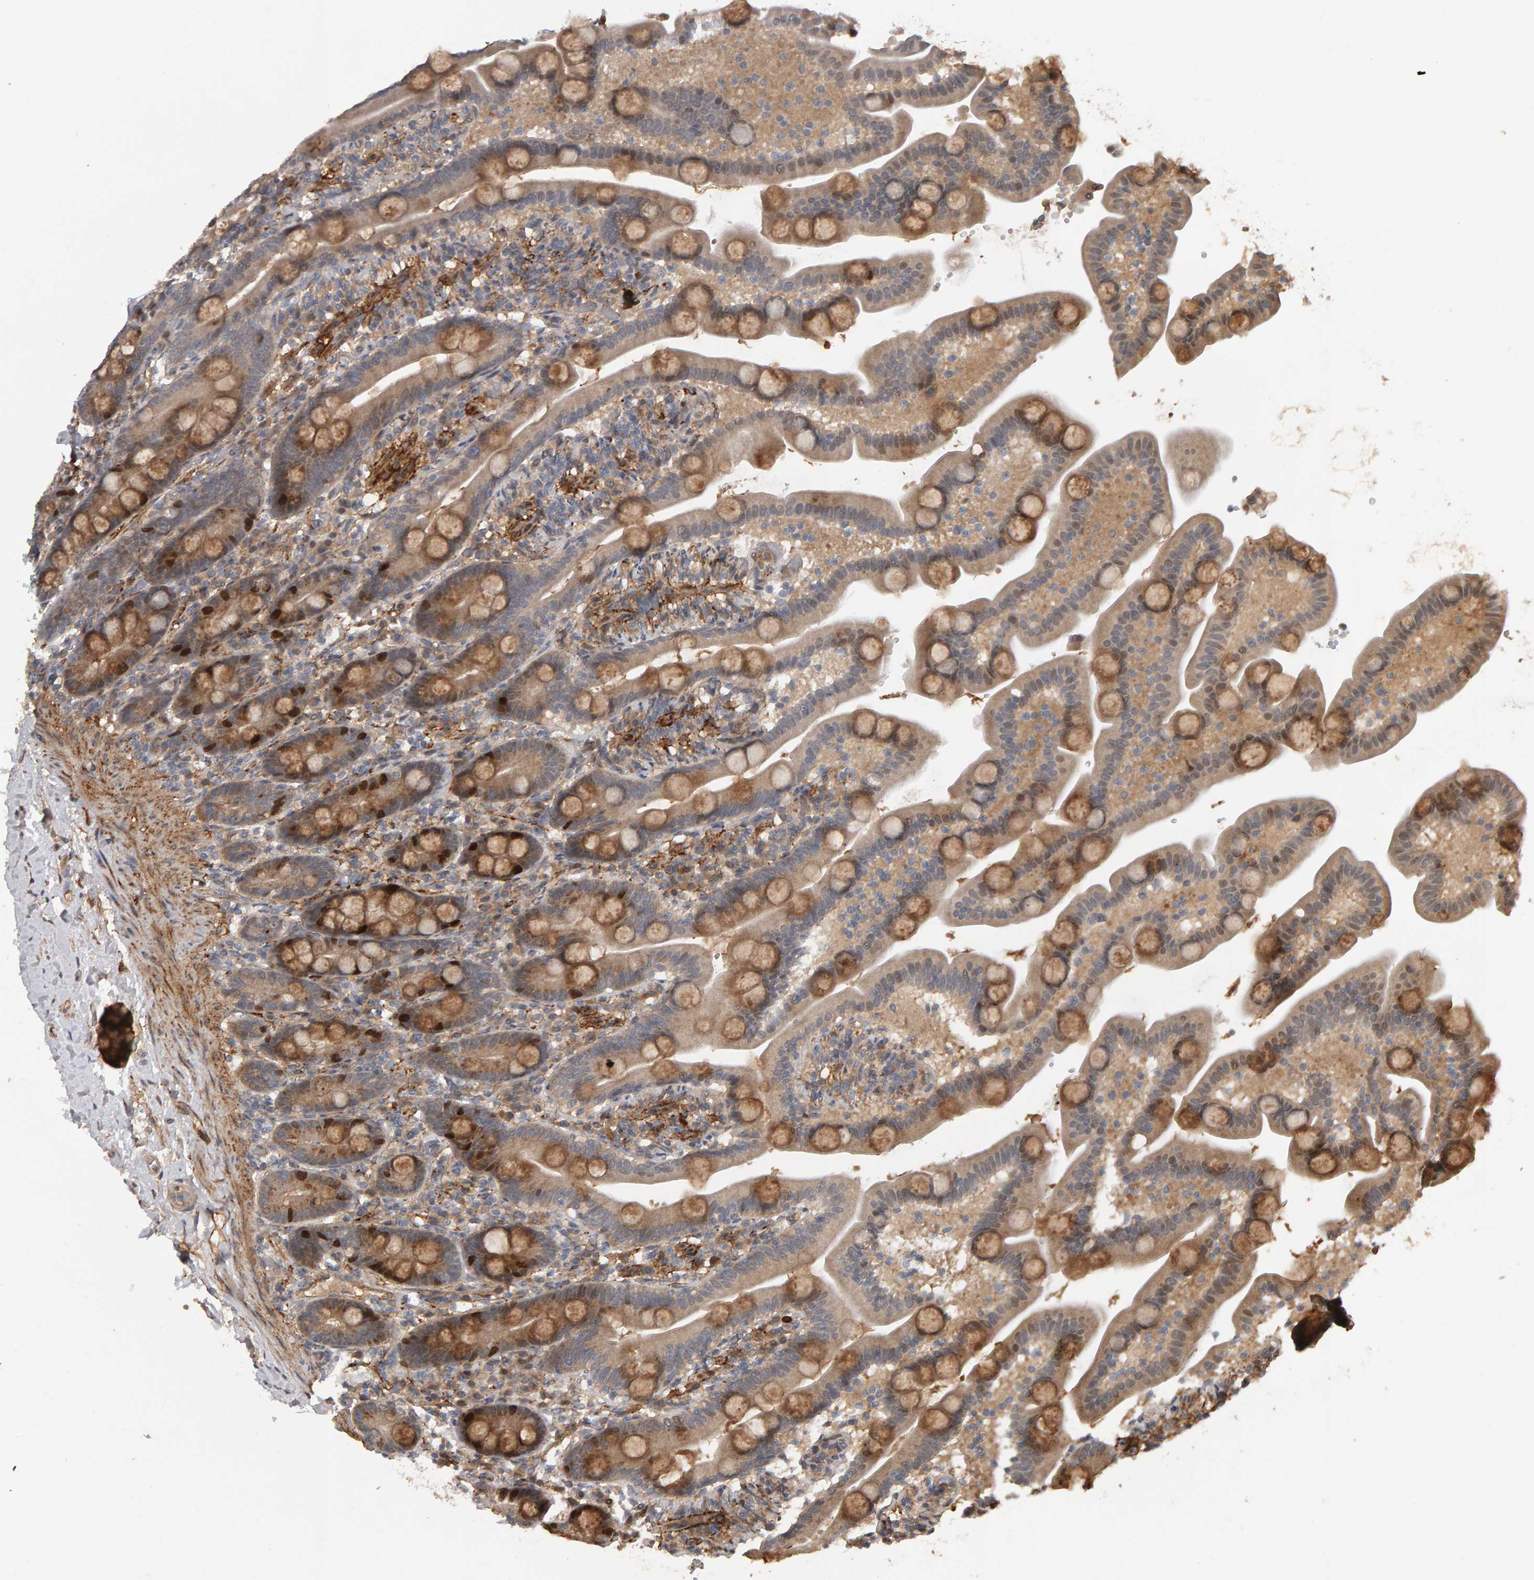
{"staining": {"intensity": "strong", "quantity": "25%-75%", "location": "cytoplasmic/membranous,nuclear"}, "tissue": "duodenum", "cell_type": "Glandular cells", "image_type": "normal", "snomed": [{"axis": "morphology", "description": "Normal tissue, NOS"}, {"axis": "topography", "description": "Duodenum"}], "caption": "A histopathology image of duodenum stained for a protein demonstrates strong cytoplasmic/membranous,nuclear brown staining in glandular cells.", "gene": "CDCA5", "patient": {"sex": "male", "age": 54}}